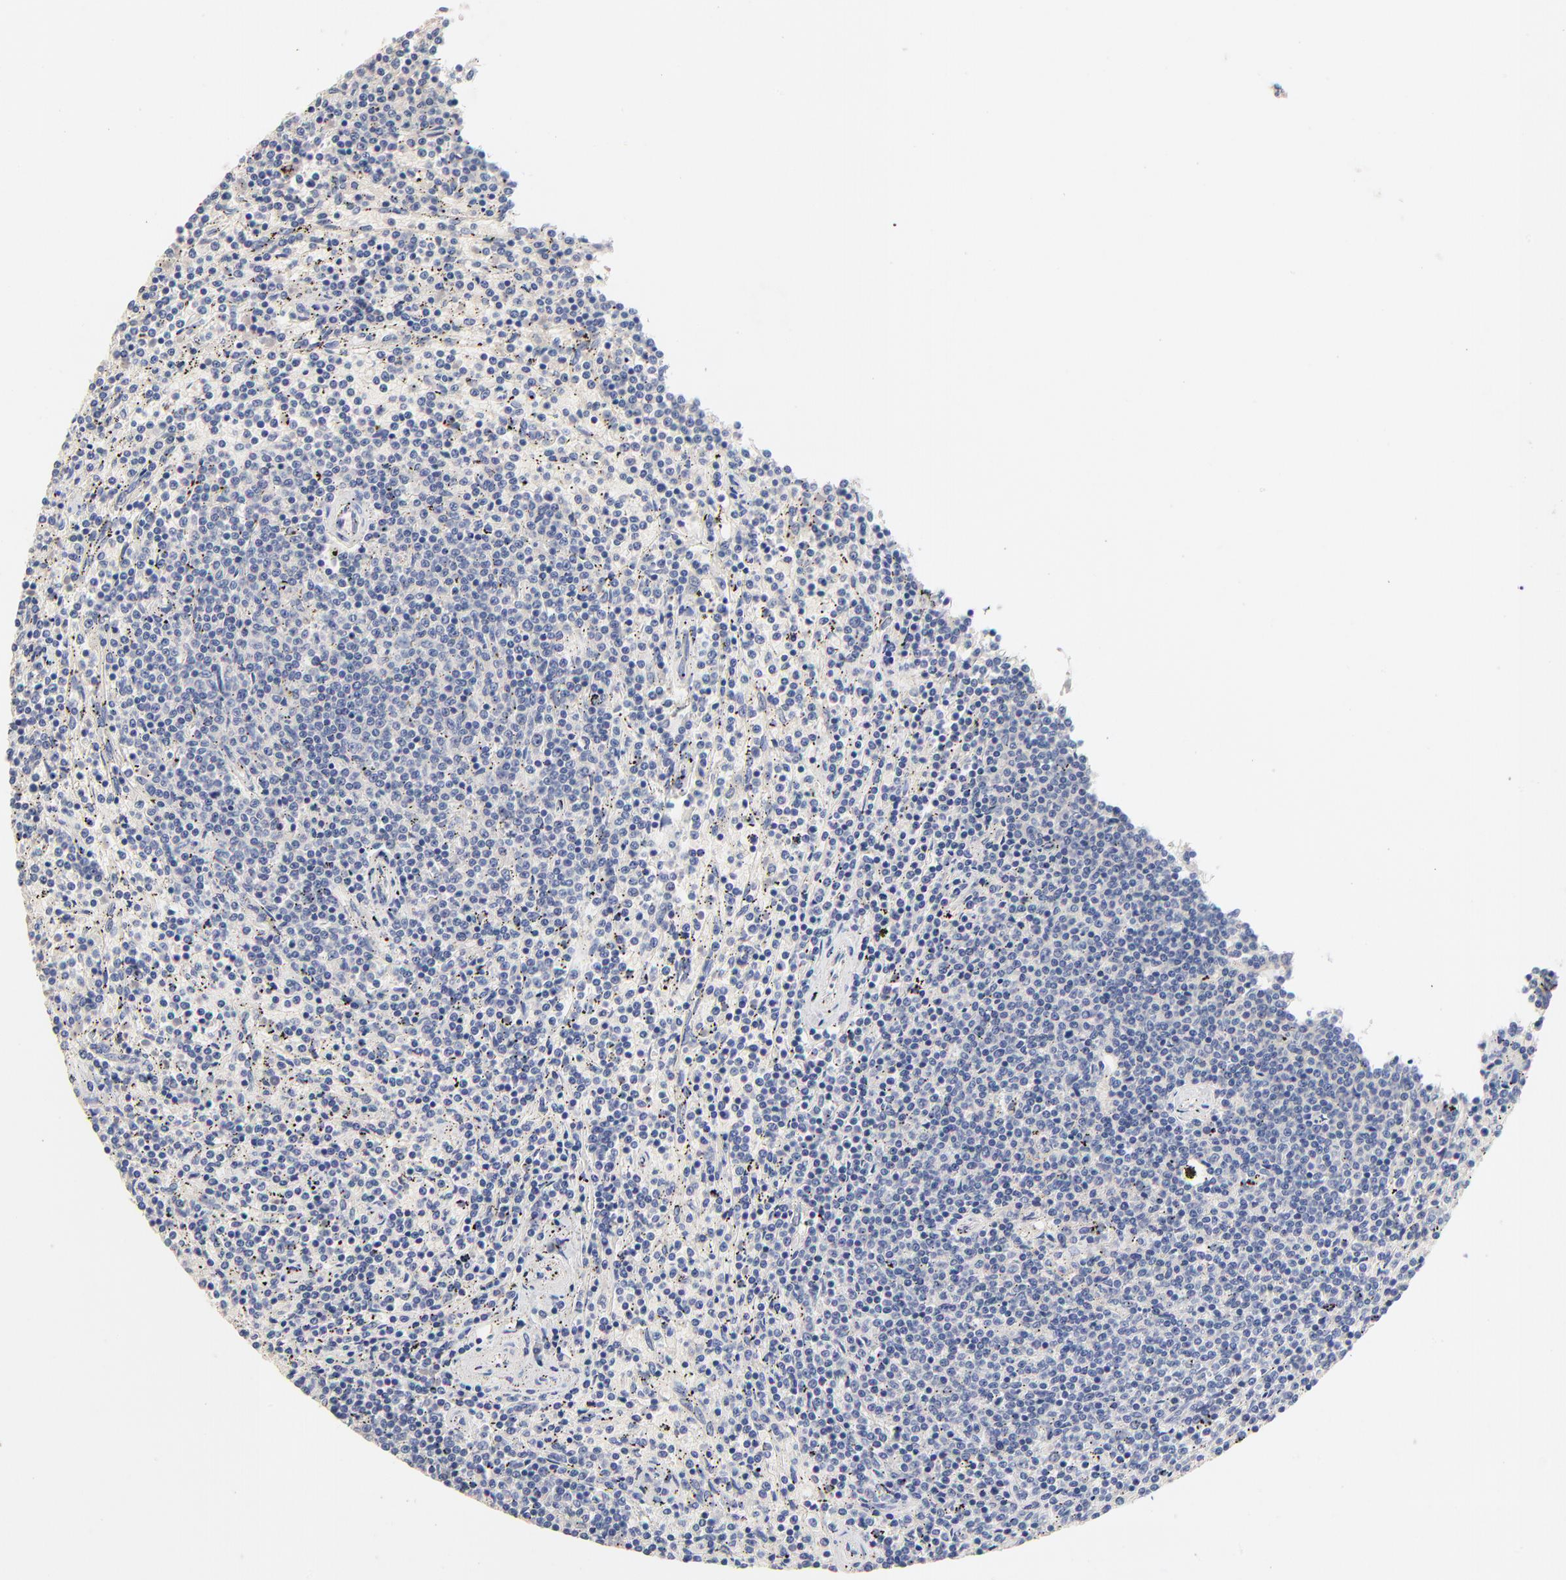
{"staining": {"intensity": "negative", "quantity": "none", "location": "none"}, "tissue": "lymphoma", "cell_type": "Tumor cells", "image_type": "cancer", "snomed": [{"axis": "morphology", "description": "Malignant lymphoma, non-Hodgkin's type, Low grade"}, {"axis": "topography", "description": "Spleen"}], "caption": "Immunohistochemistry histopathology image of low-grade malignant lymphoma, non-Hodgkin's type stained for a protein (brown), which displays no staining in tumor cells.", "gene": "CPS1", "patient": {"sex": "female", "age": 50}}